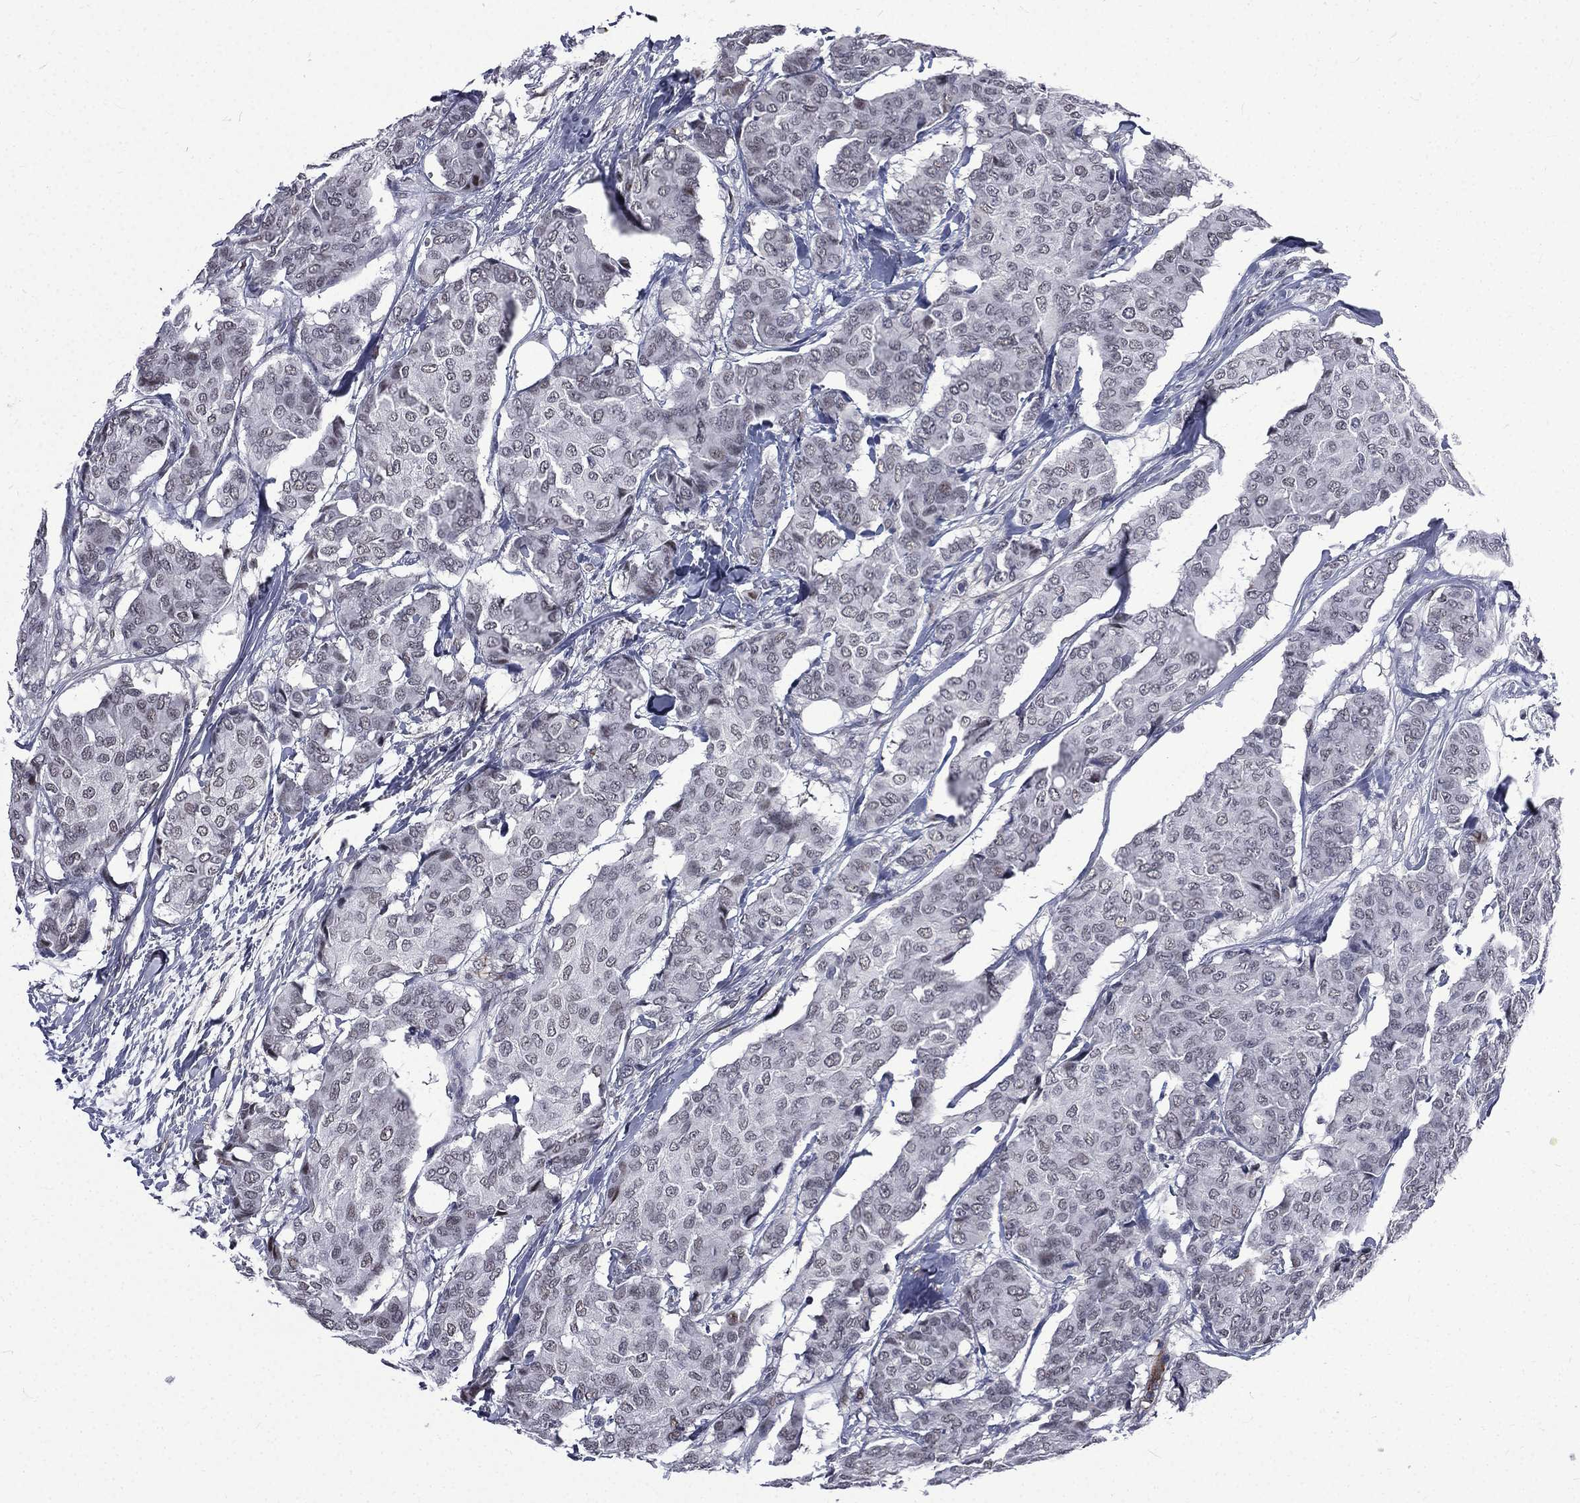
{"staining": {"intensity": "negative", "quantity": "none", "location": "none"}, "tissue": "breast cancer", "cell_type": "Tumor cells", "image_type": "cancer", "snomed": [{"axis": "morphology", "description": "Duct carcinoma"}, {"axis": "topography", "description": "Breast"}], "caption": "DAB immunohistochemical staining of human breast cancer (infiltrating ductal carcinoma) exhibits no significant positivity in tumor cells. (DAB (3,3'-diaminobenzidine) IHC with hematoxylin counter stain).", "gene": "FGG", "patient": {"sex": "female", "age": 75}}